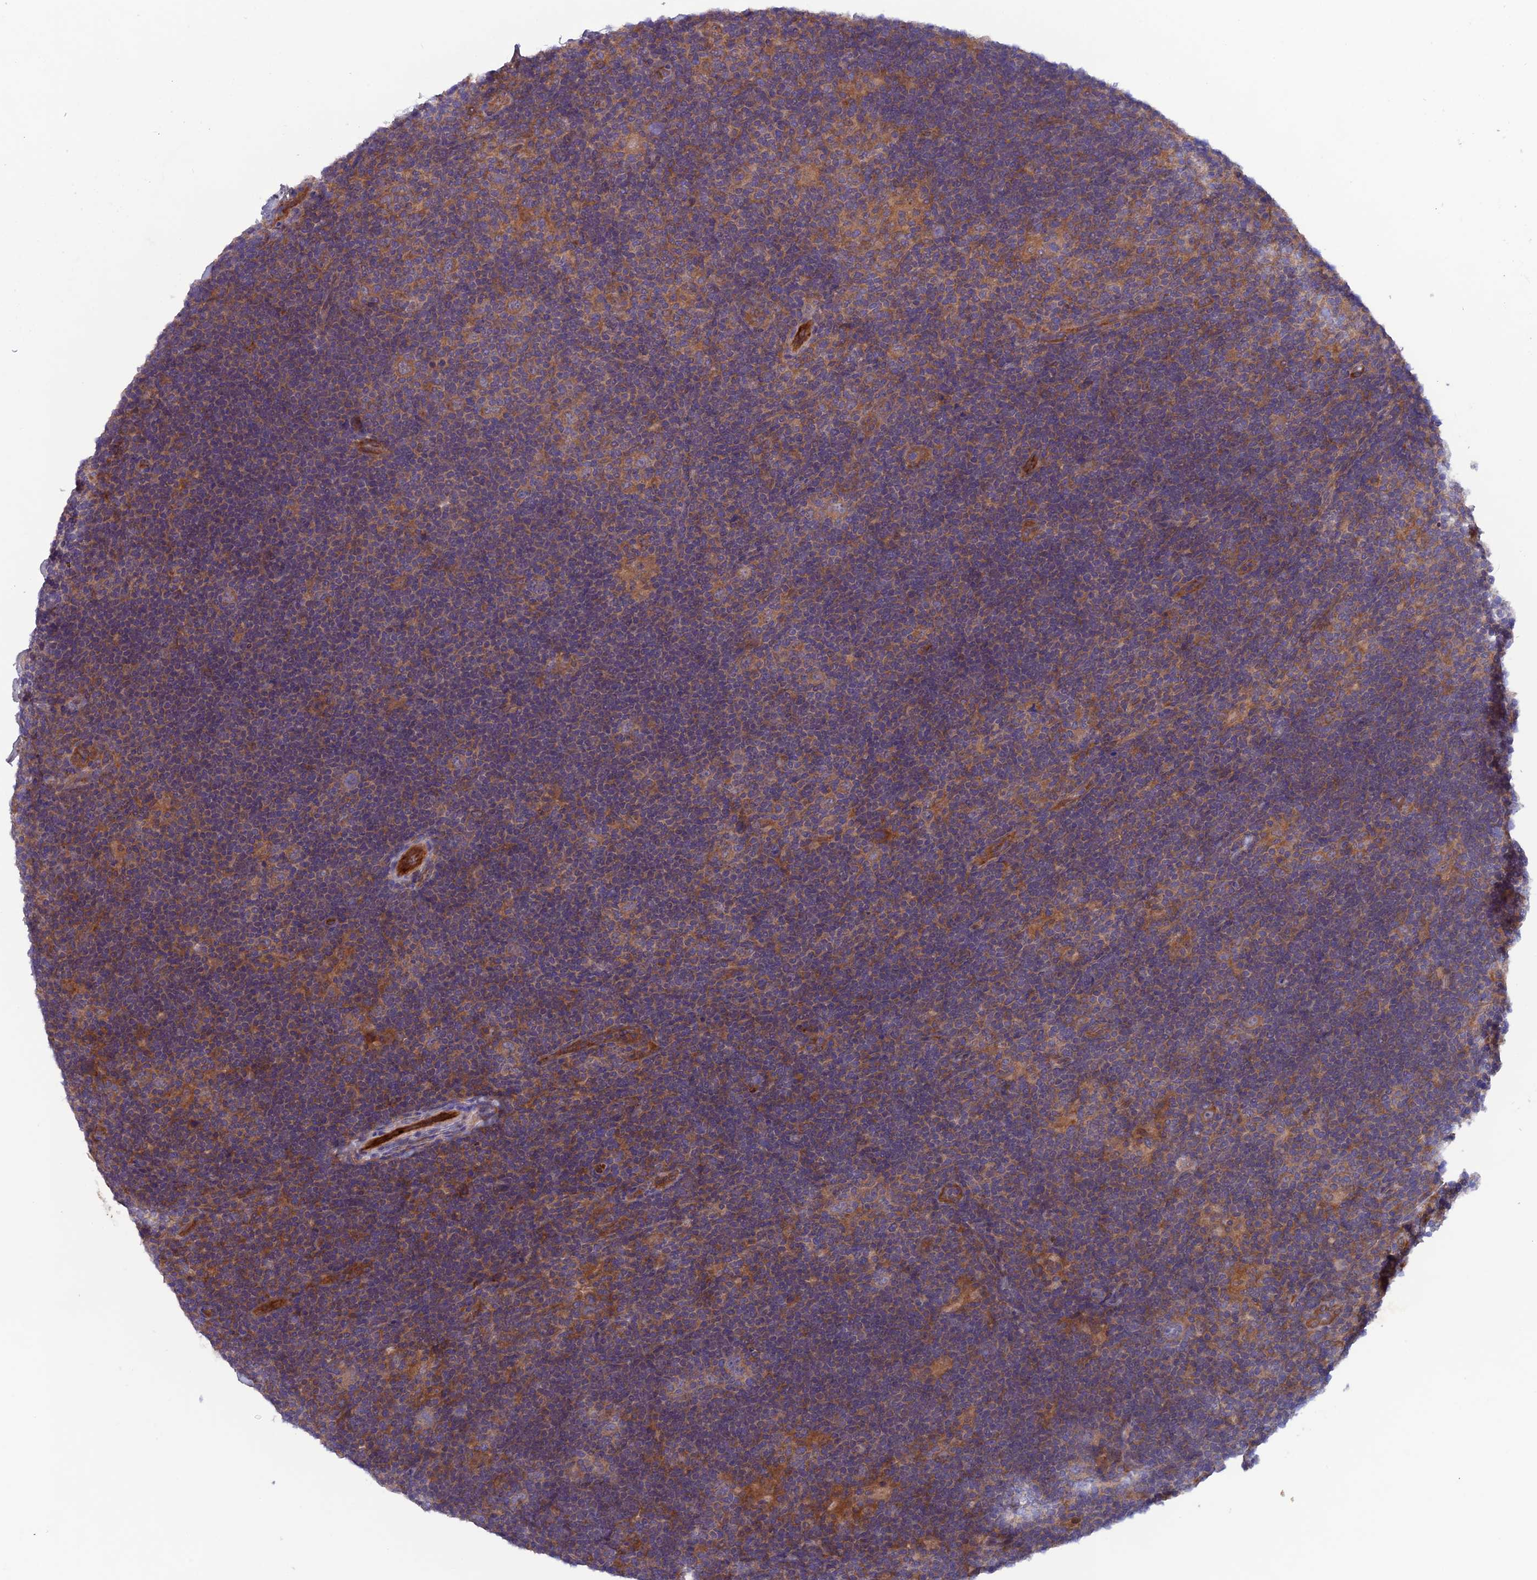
{"staining": {"intensity": "weak", "quantity": ">75%", "location": "cytoplasmic/membranous"}, "tissue": "lymphoma", "cell_type": "Tumor cells", "image_type": "cancer", "snomed": [{"axis": "morphology", "description": "Hodgkin's disease, NOS"}, {"axis": "topography", "description": "Lymph node"}], "caption": "Protein staining displays weak cytoplasmic/membranous staining in about >75% of tumor cells in lymphoma. (DAB = brown stain, brightfield microscopy at high magnification).", "gene": "MAST2", "patient": {"sex": "female", "age": 57}}